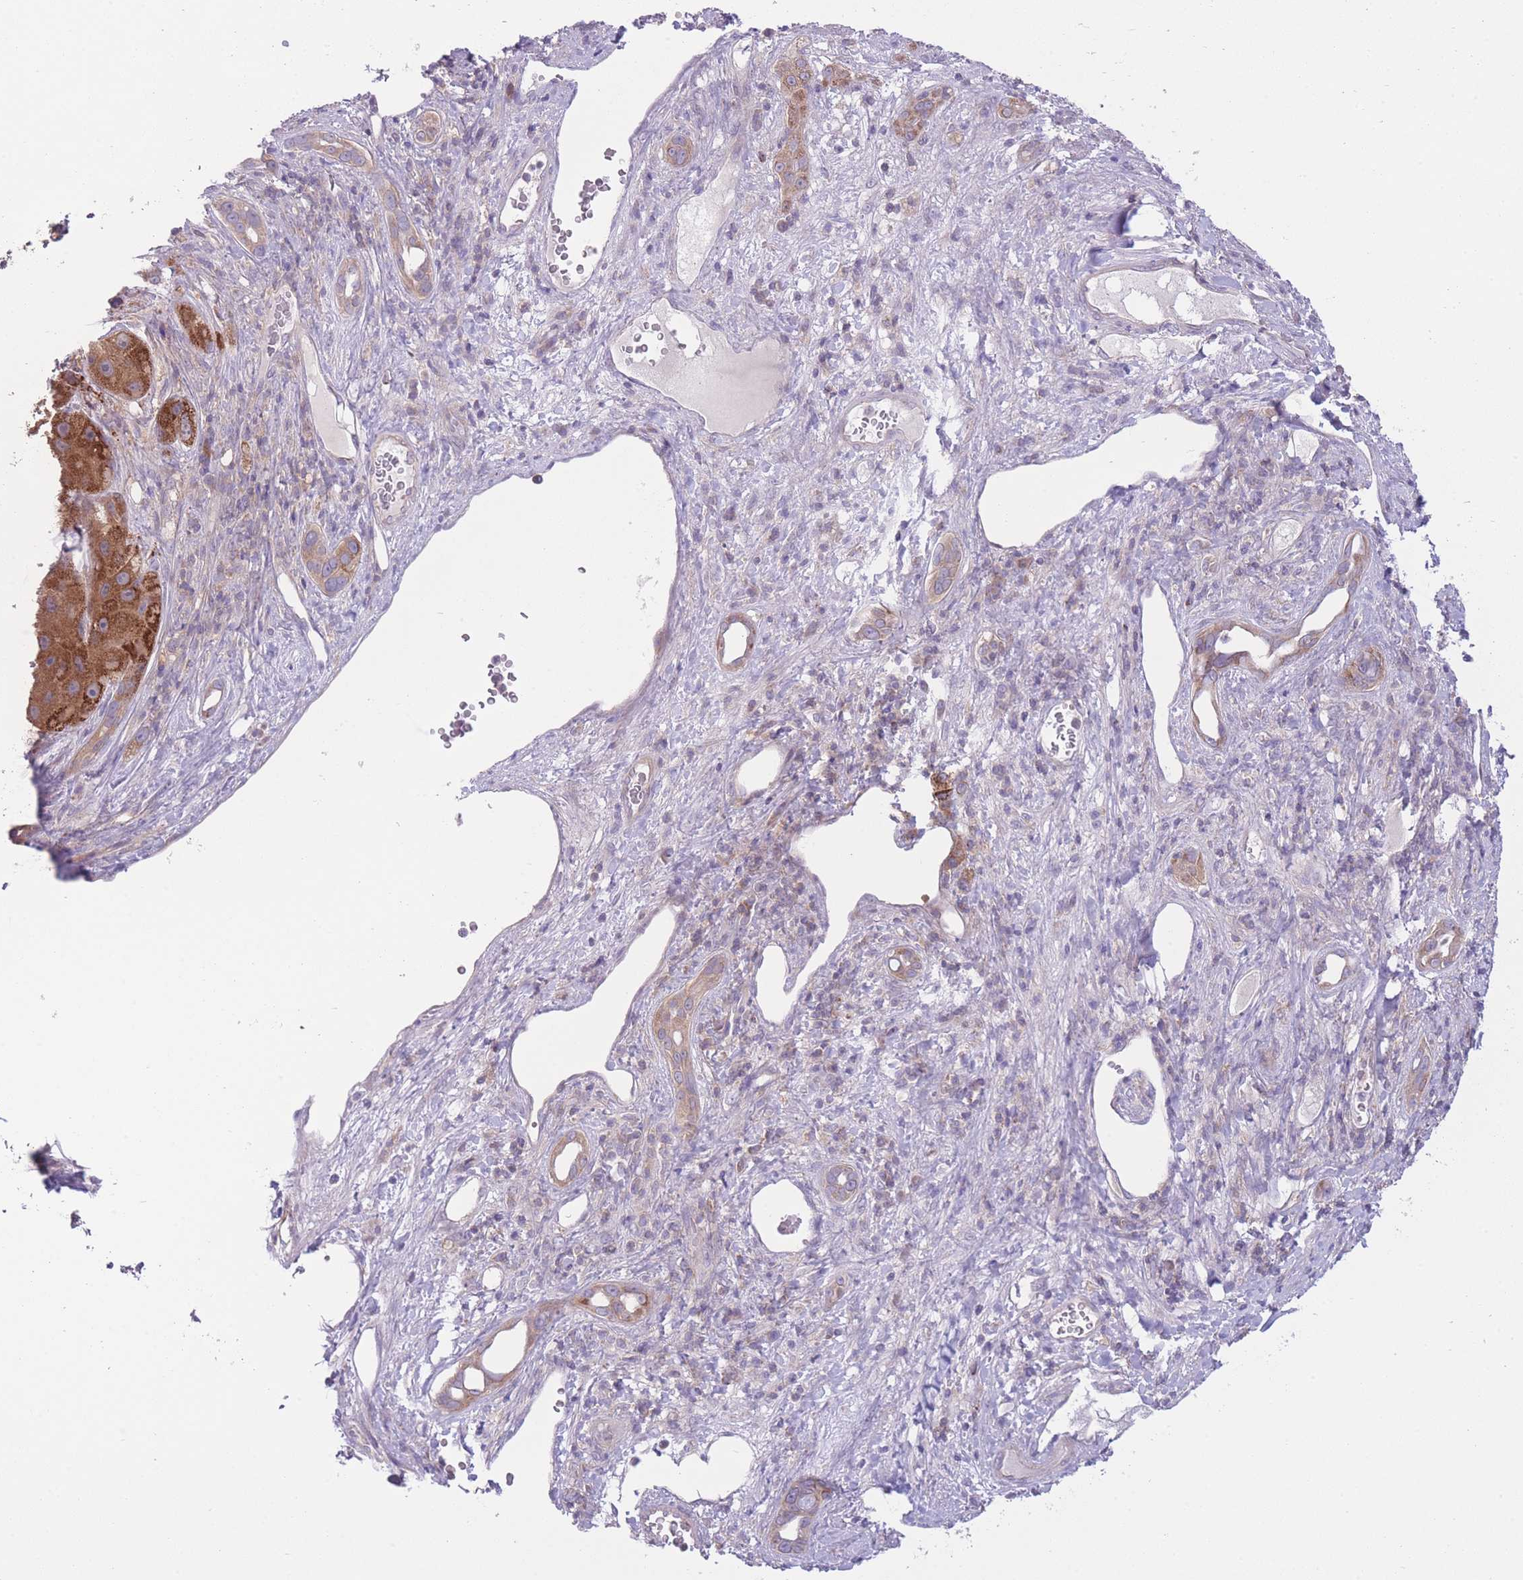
{"staining": {"intensity": "strong", "quantity": "25%-75%", "location": "cytoplasmic/membranous"}, "tissue": "liver cancer", "cell_type": "Tumor cells", "image_type": "cancer", "snomed": [{"axis": "morphology", "description": "Carcinoma, Hepatocellular, NOS"}, {"axis": "topography", "description": "Liver"}], "caption": "Tumor cells display strong cytoplasmic/membranous expression in approximately 25%-75% of cells in hepatocellular carcinoma (liver). (IHC, brightfield microscopy, high magnification).", "gene": "CCT6B", "patient": {"sex": "female", "age": 73}}